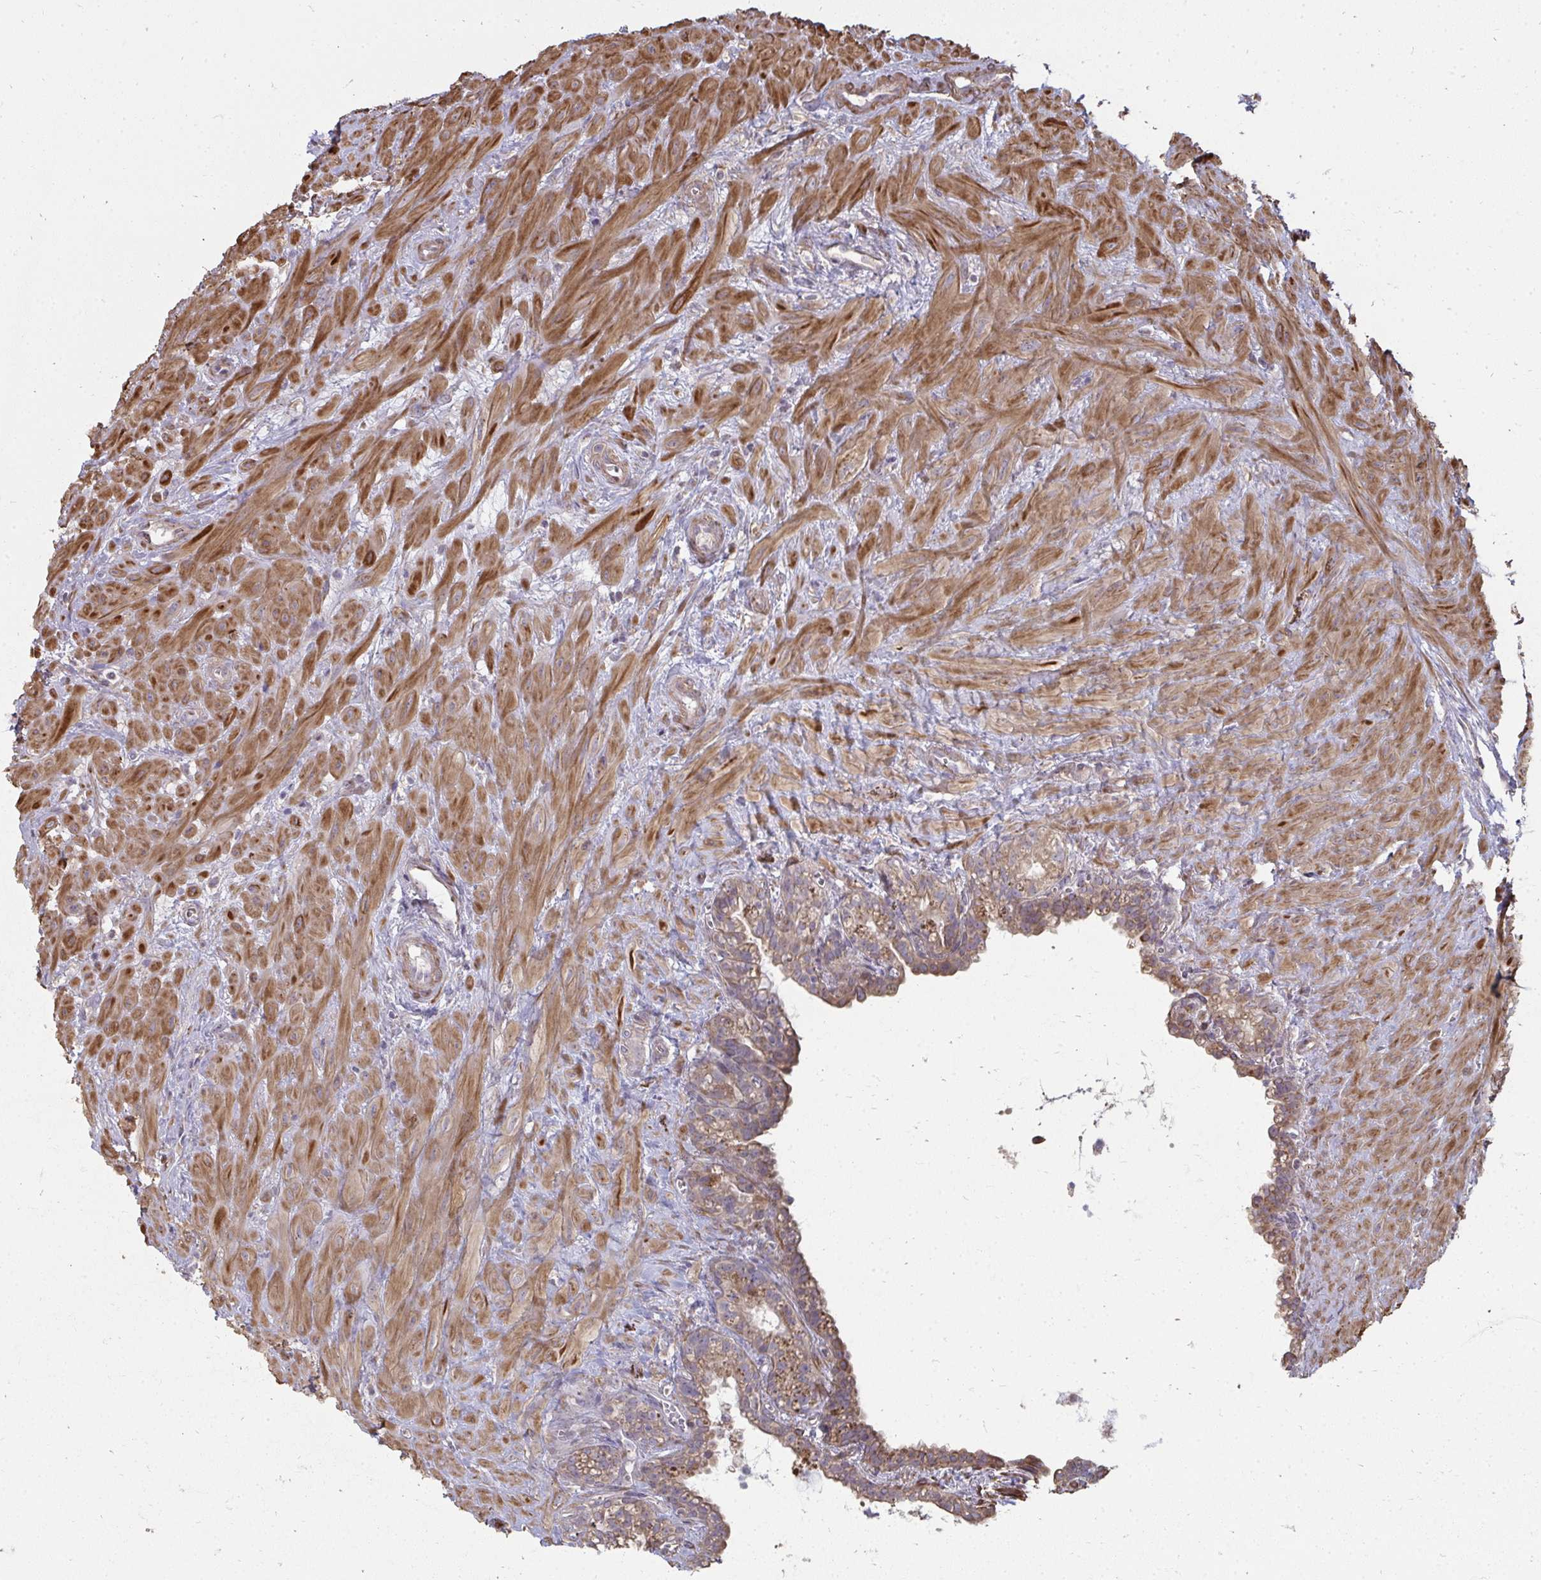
{"staining": {"intensity": "moderate", "quantity": "25%-75%", "location": "cytoplasmic/membranous"}, "tissue": "seminal vesicle", "cell_type": "Glandular cells", "image_type": "normal", "snomed": [{"axis": "morphology", "description": "Normal tissue, NOS"}, {"axis": "topography", "description": "Seminal veicle"}], "caption": "Immunohistochemistry (IHC) micrograph of normal seminal vesicle stained for a protein (brown), which shows medium levels of moderate cytoplasmic/membranous staining in approximately 25%-75% of glandular cells.", "gene": "ZFYVE28", "patient": {"sex": "male", "age": 76}}